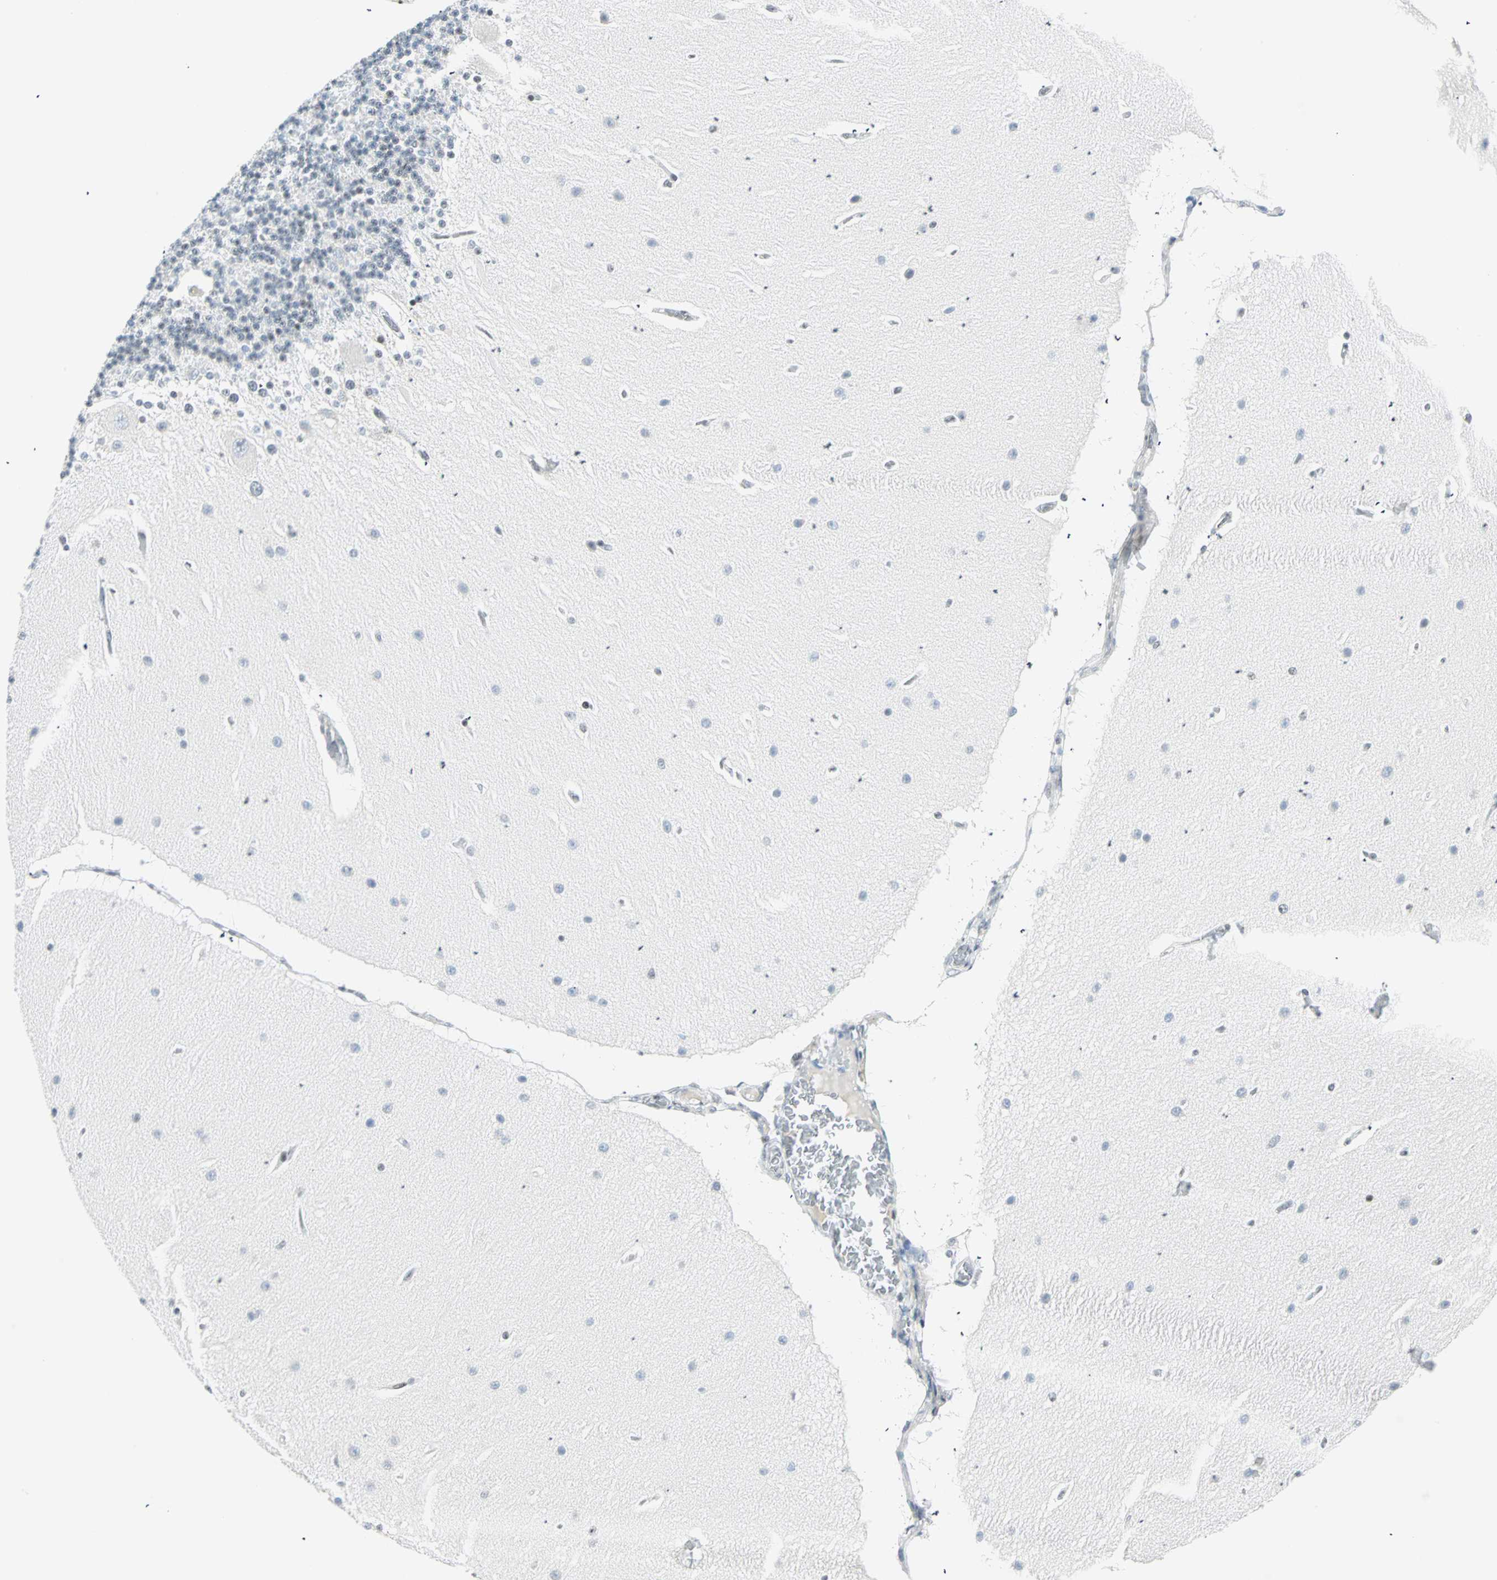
{"staining": {"intensity": "weak", "quantity": "<25%", "location": "nuclear"}, "tissue": "cerebellum", "cell_type": "Cells in granular layer", "image_type": "normal", "snomed": [{"axis": "morphology", "description": "Normal tissue, NOS"}, {"axis": "topography", "description": "Cerebellum"}], "caption": "A high-resolution photomicrograph shows immunohistochemistry (IHC) staining of normal cerebellum, which shows no significant positivity in cells in granular layer. Brightfield microscopy of immunohistochemistry (IHC) stained with DAB (brown) and hematoxylin (blue), captured at high magnification.", "gene": "PKNOX1", "patient": {"sex": "female", "age": 54}}